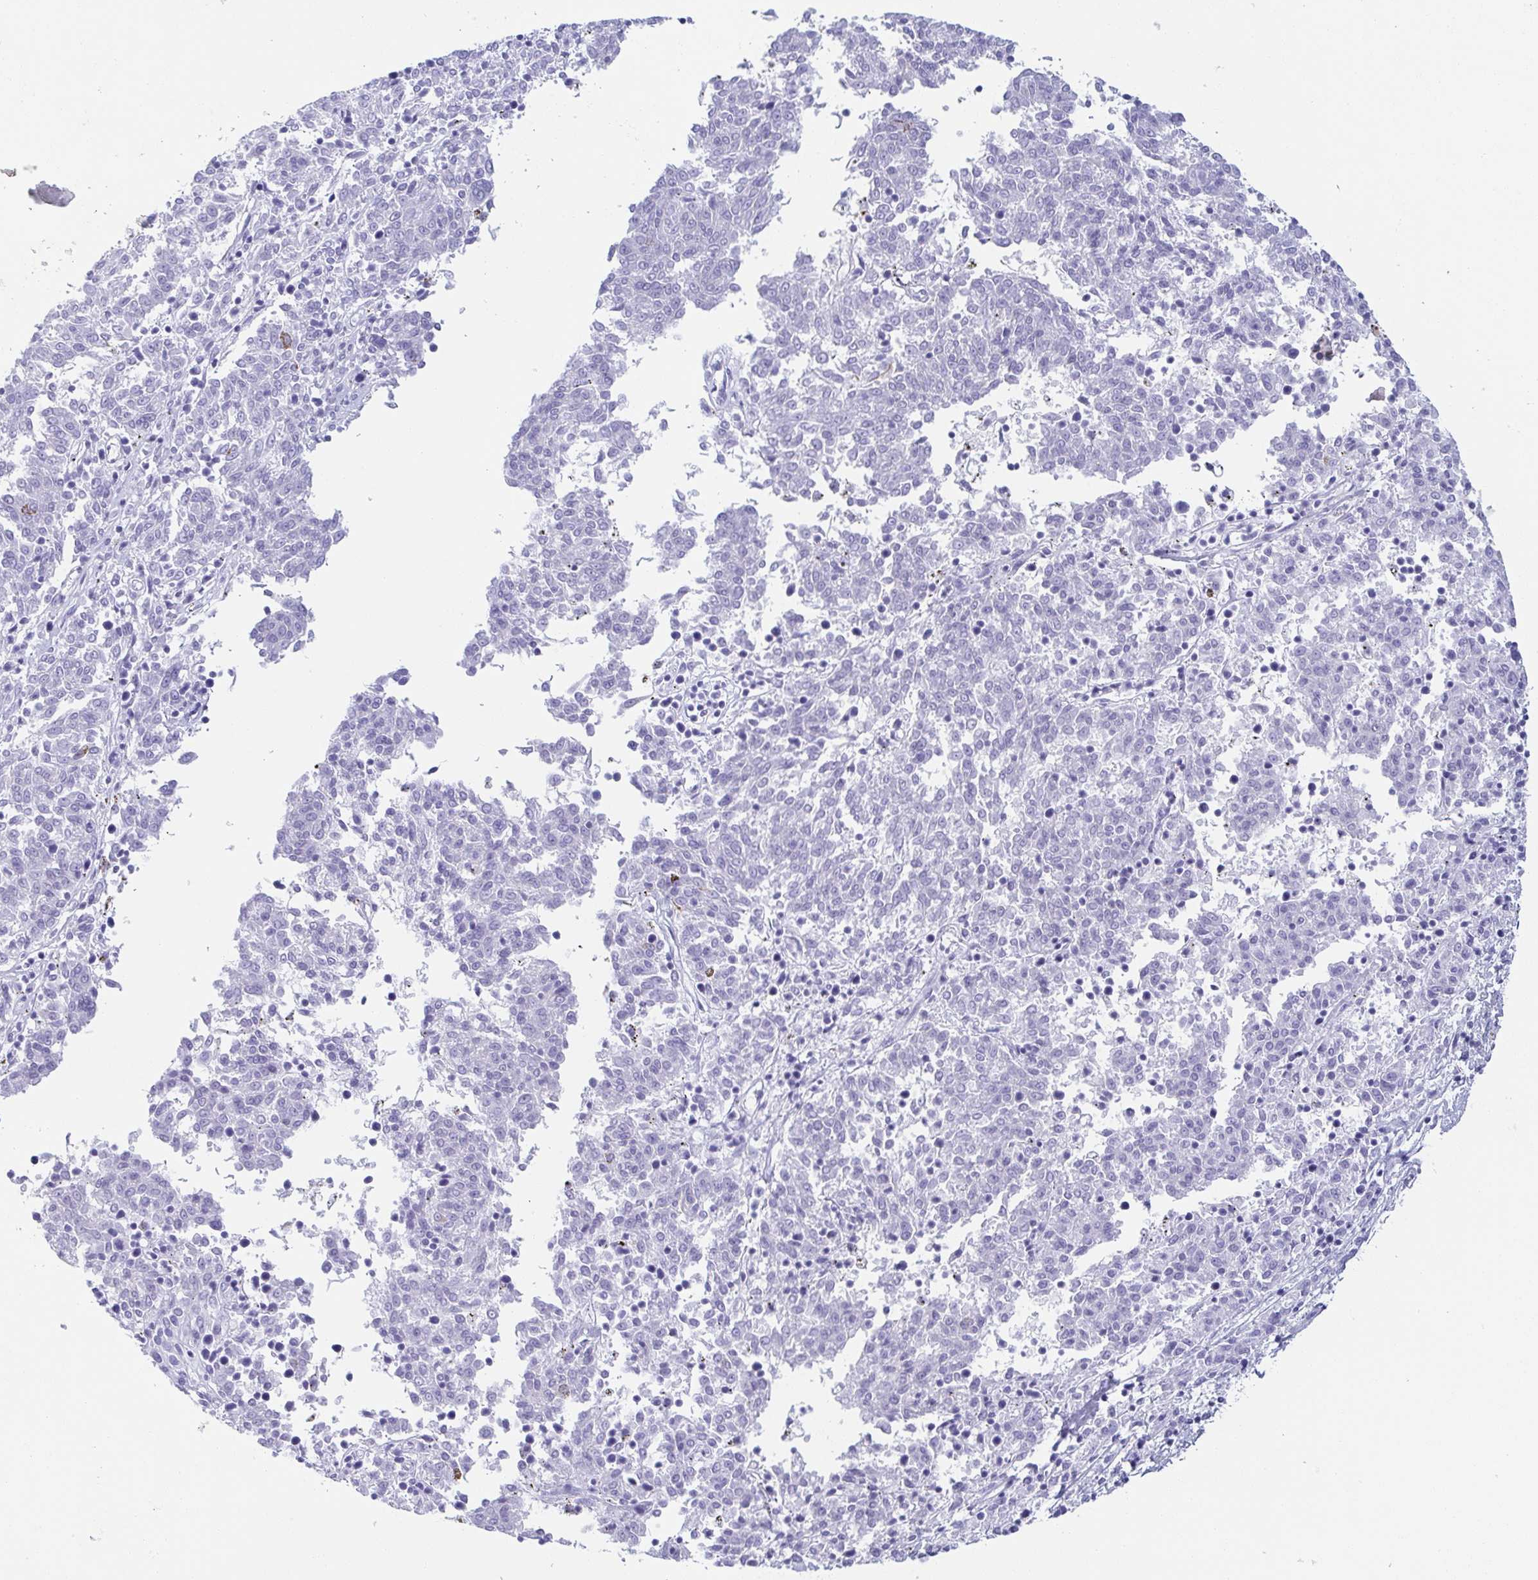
{"staining": {"intensity": "negative", "quantity": "none", "location": "none"}, "tissue": "melanoma", "cell_type": "Tumor cells", "image_type": "cancer", "snomed": [{"axis": "morphology", "description": "Malignant melanoma, NOS"}, {"axis": "topography", "description": "Skin"}], "caption": "DAB (3,3'-diaminobenzidine) immunohistochemical staining of human melanoma displays no significant expression in tumor cells.", "gene": "ZG16B", "patient": {"sex": "female", "age": 72}}